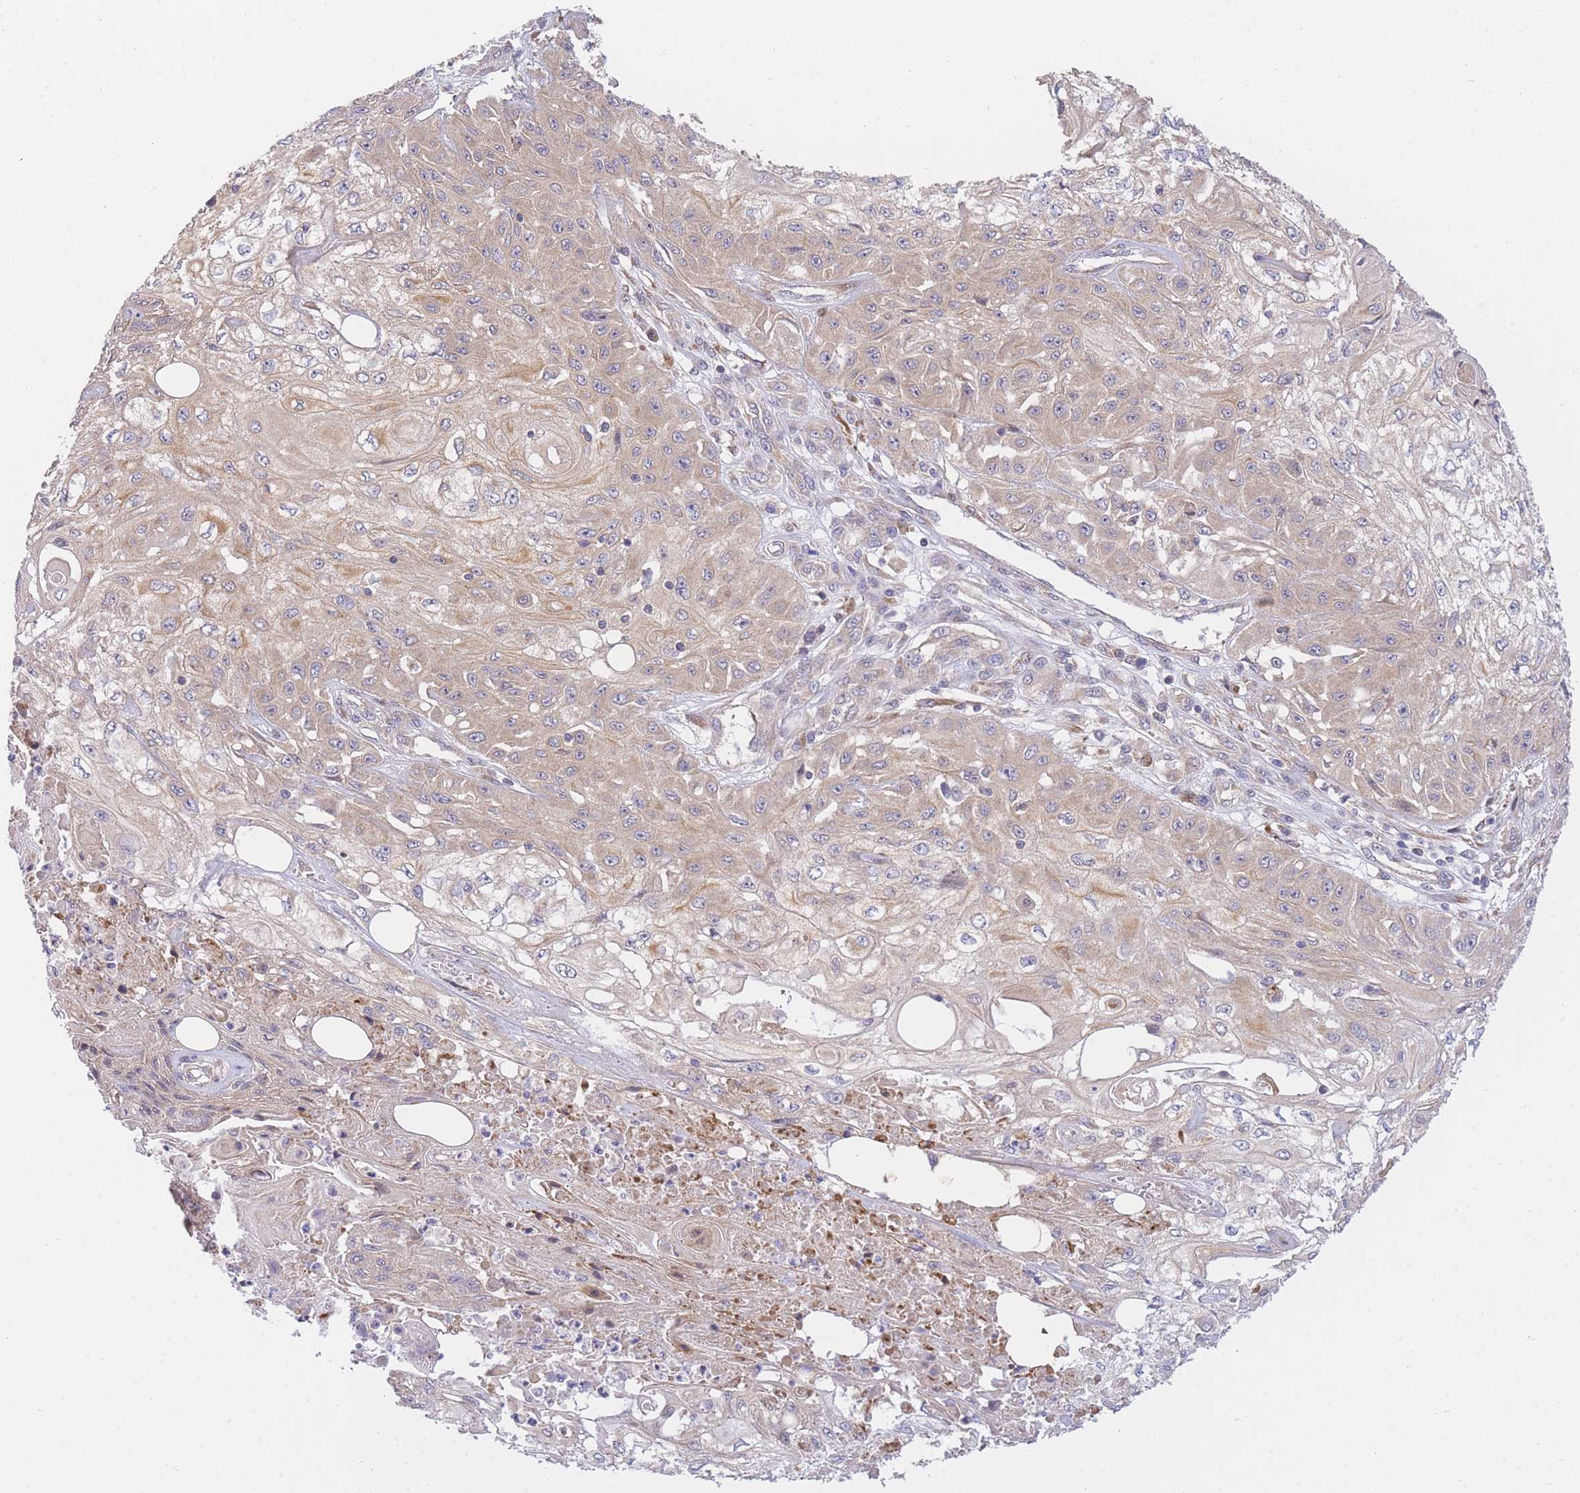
{"staining": {"intensity": "weak", "quantity": ">75%", "location": "cytoplasmic/membranous"}, "tissue": "skin cancer", "cell_type": "Tumor cells", "image_type": "cancer", "snomed": [{"axis": "morphology", "description": "Squamous cell carcinoma, NOS"}, {"axis": "morphology", "description": "Squamous cell carcinoma, metastatic, NOS"}, {"axis": "topography", "description": "Skin"}, {"axis": "topography", "description": "Lymph node"}], "caption": "A histopathology image showing weak cytoplasmic/membranous staining in approximately >75% of tumor cells in skin cancer, as visualized by brown immunohistochemical staining.", "gene": "EIF2B2", "patient": {"sex": "male", "age": 75}}